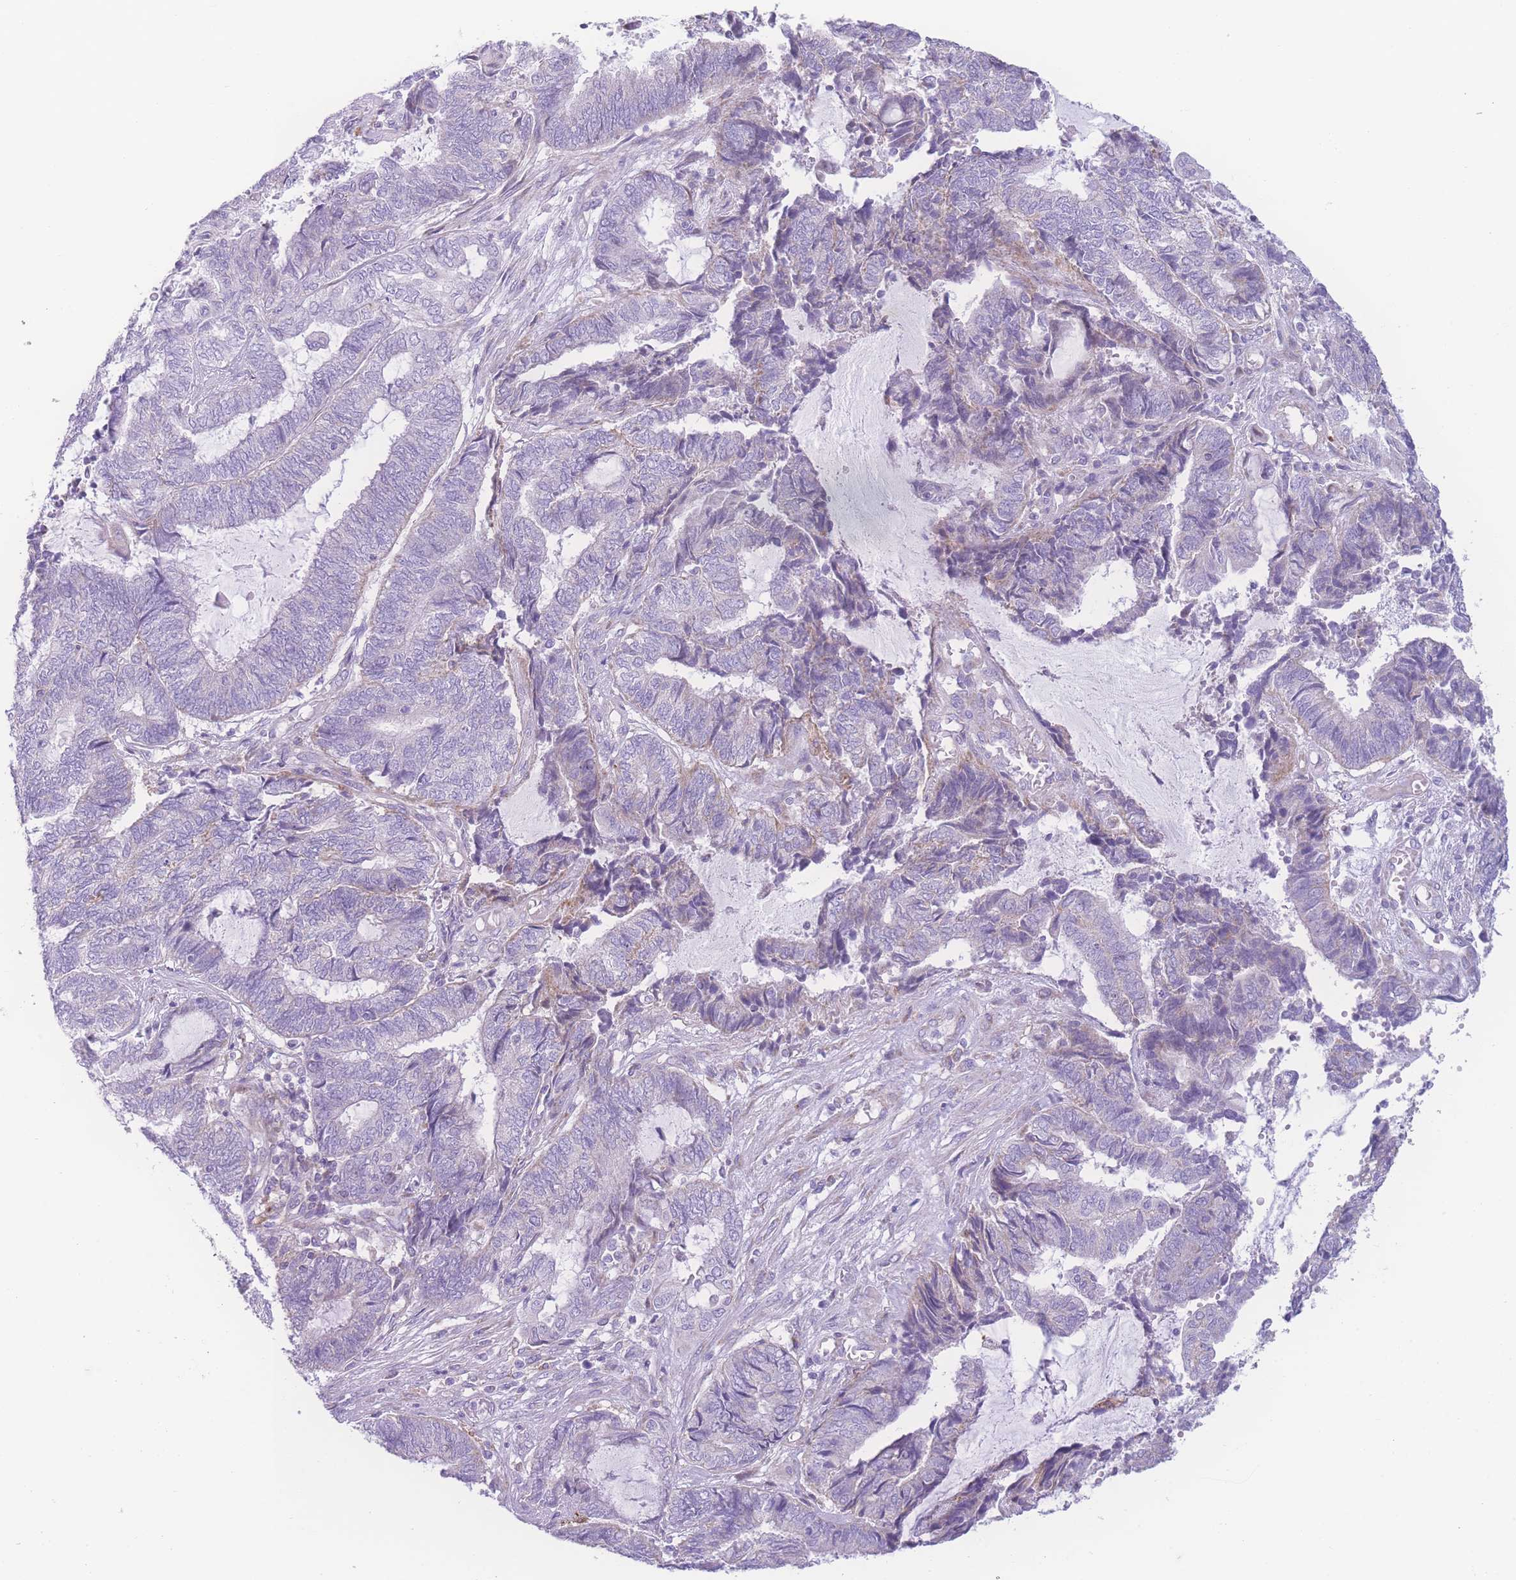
{"staining": {"intensity": "negative", "quantity": "none", "location": "none"}, "tissue": "endometrial cancer", "cell_type": "Tumor cells", "image_type": "cancer", "snomed": [{"axis": "morphology", "description": "Adenocarcinoma, NOS"}, {"axis": "topography", "description": "Uterus"}, {"axis": "topography", "description": "Endometrium"}], "caption": "The immunohistochemistry (IHC) photomicrograph has no significant staining in tumor cells of adenocarcinoma (endometrial) tissue. The staining is performed using DAB brown chromogen with nuclei counter-stained in using hematoxylin.", "gene": "NBEAL1", "patient": {"sex": "female", "age": 70}}